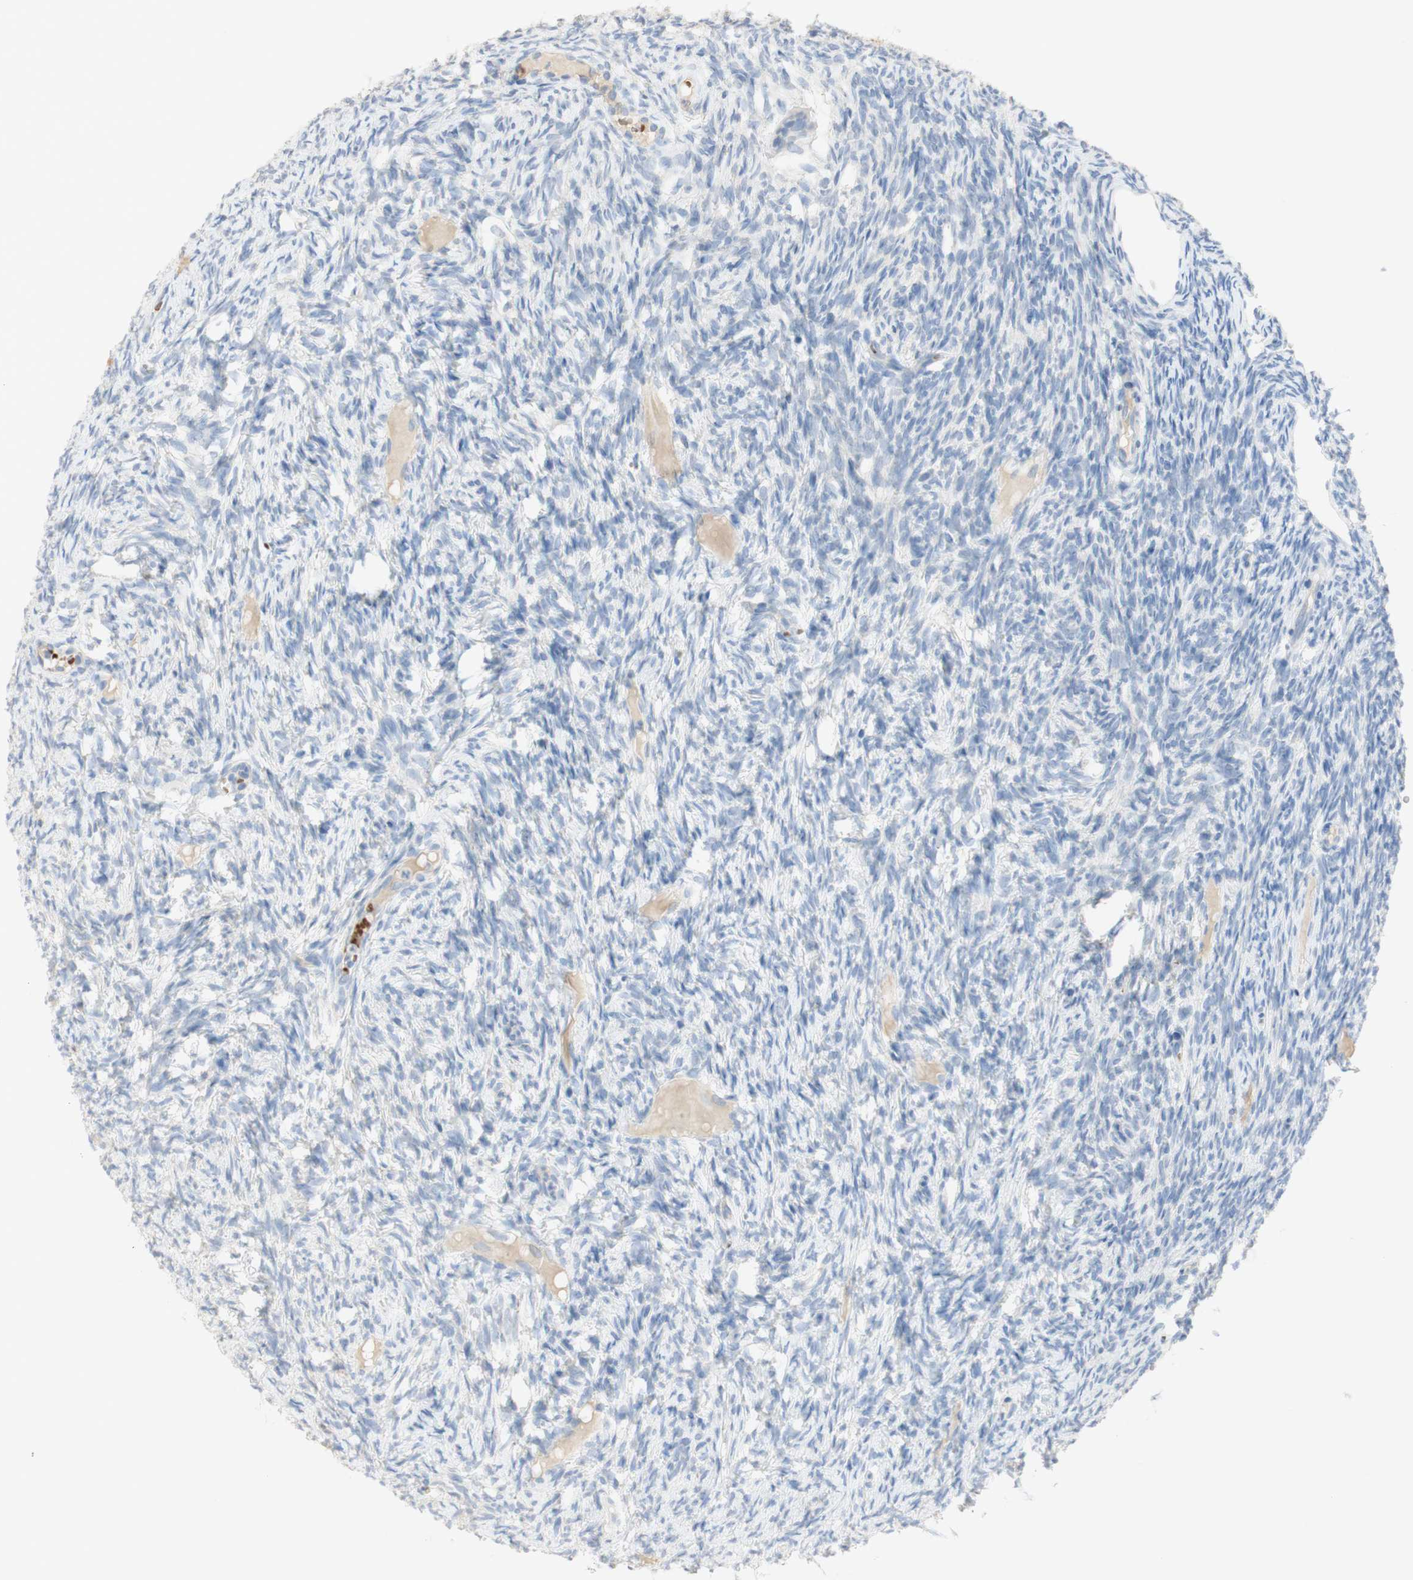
{"staining": {"intensity": "negative", "quantity": "none", "location": "none"}, "tissue": "ovary", "cell_type": "Ovarian stroma cells", "image_type": "normal", "snomed": [{"axis": "morphology", "description": "Normal tissue, NOS"}, {"axis": "topography", "description": "Ovary"}], "caption": "A high-resolution histopathology image shows IHC staining of unremarkable ovary, which demonstrates no significant staining in ovarian stroma cells.", "gene": "EPO", "patient": {"sex": "female", "age": 33}}